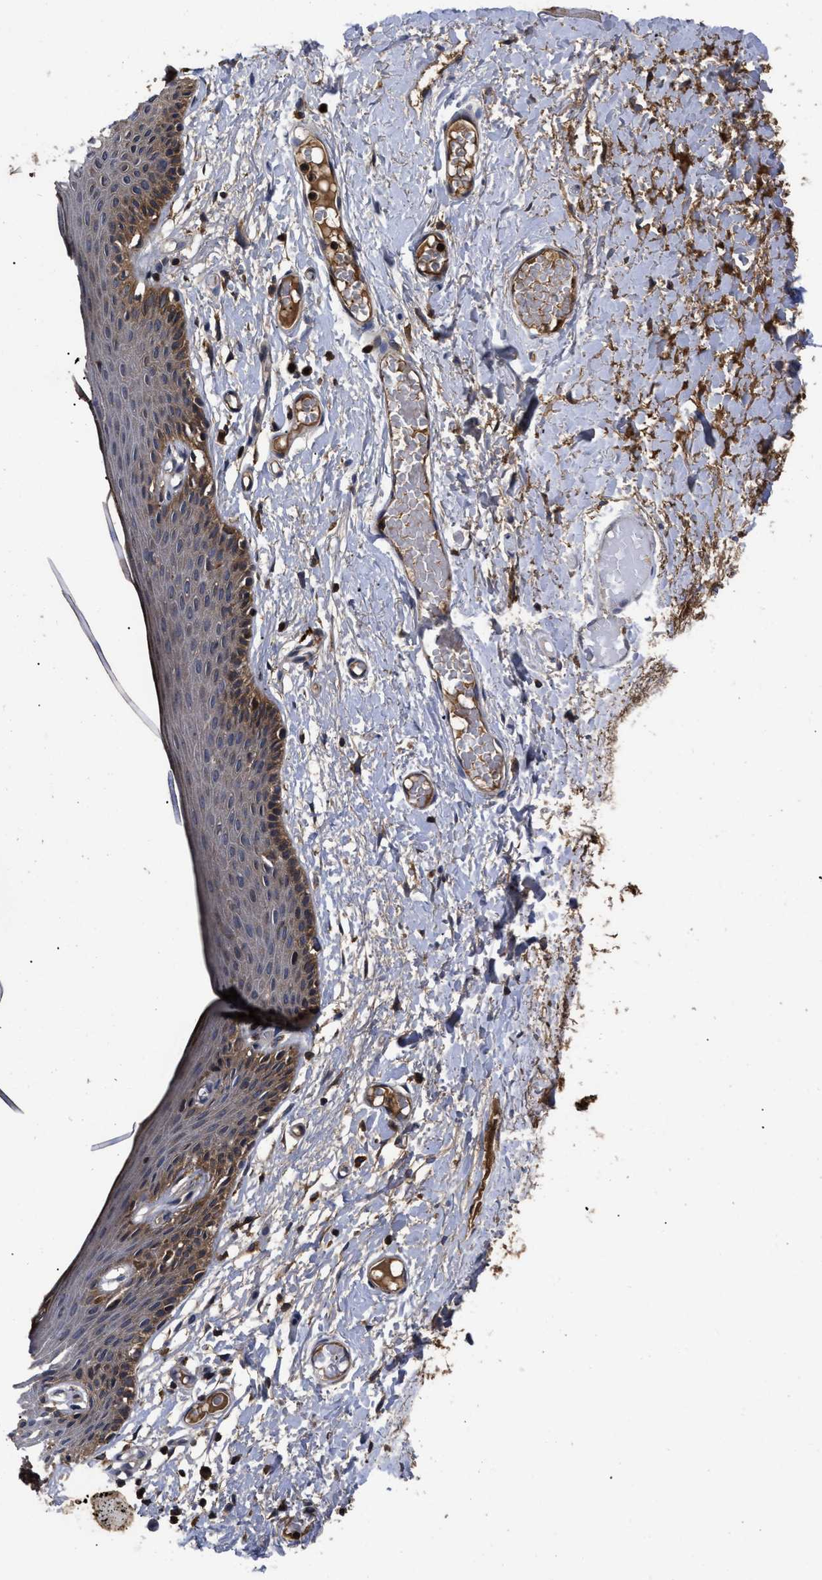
{"staining": {"intensity": "moderate", "quantity": "25%-75%", "location": "cytoplasmic/membranous"}, "tissue": "skin", "cell_type": "Epidermal cells", "image_type": "normal", "snomed": [{"axis": "morphology", "description": "Normal tissue, NOS"}, {"axis": "topography", "description": "Vulva"}], "caption": "Skin was stained to show a protein in brown. There is medium levels of moderate cytoplasmic/membranous staining in about 25%-75% of epidermal cells.", "gene": "LRRC3", "patient": {"sex": "female", "age": 54}}